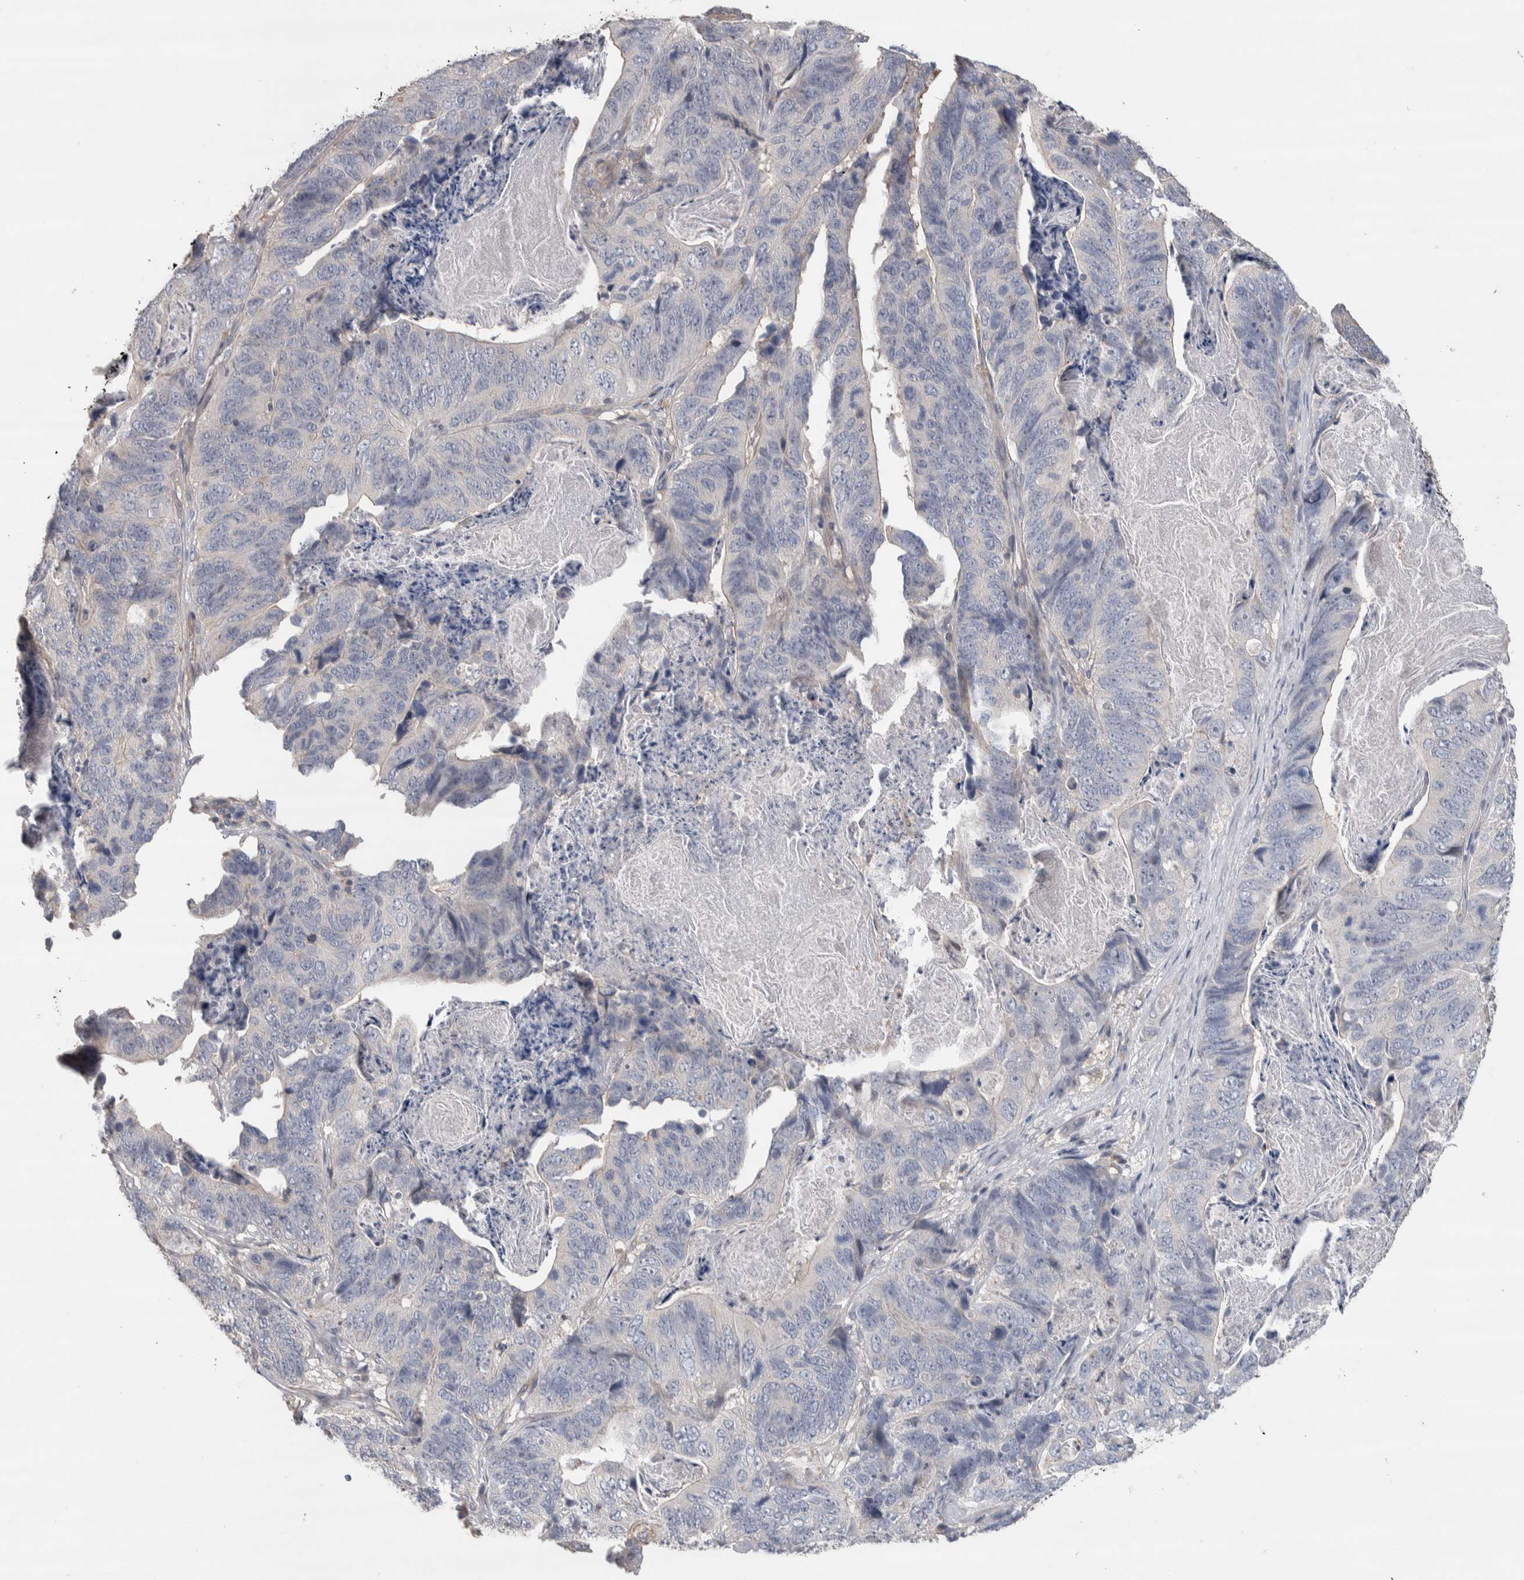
{"staining": {"intensity": "negative", "quantity": "none", "location": "none"}, "tissue": "stomach cancer", "cell_type": "Tumor cells", "image_type": "cancer", "snomed": [{"axis": "morphology", "description": "Normal tissue, NOS"}, {"axis": "morphology", "description": "Adenocarcinoma, NOS"}, {"axis": "topography", "description": "Stomach"}], "caption": "A high-resolution histopathology image shows immunohistochemistry staining of stomach adenocarcinoma, which reveals no significant positivity in tumor cells. Nuclei are stained in blue.", "gene": "GCNA", "patient": {"sex": "female", "age": 89}}